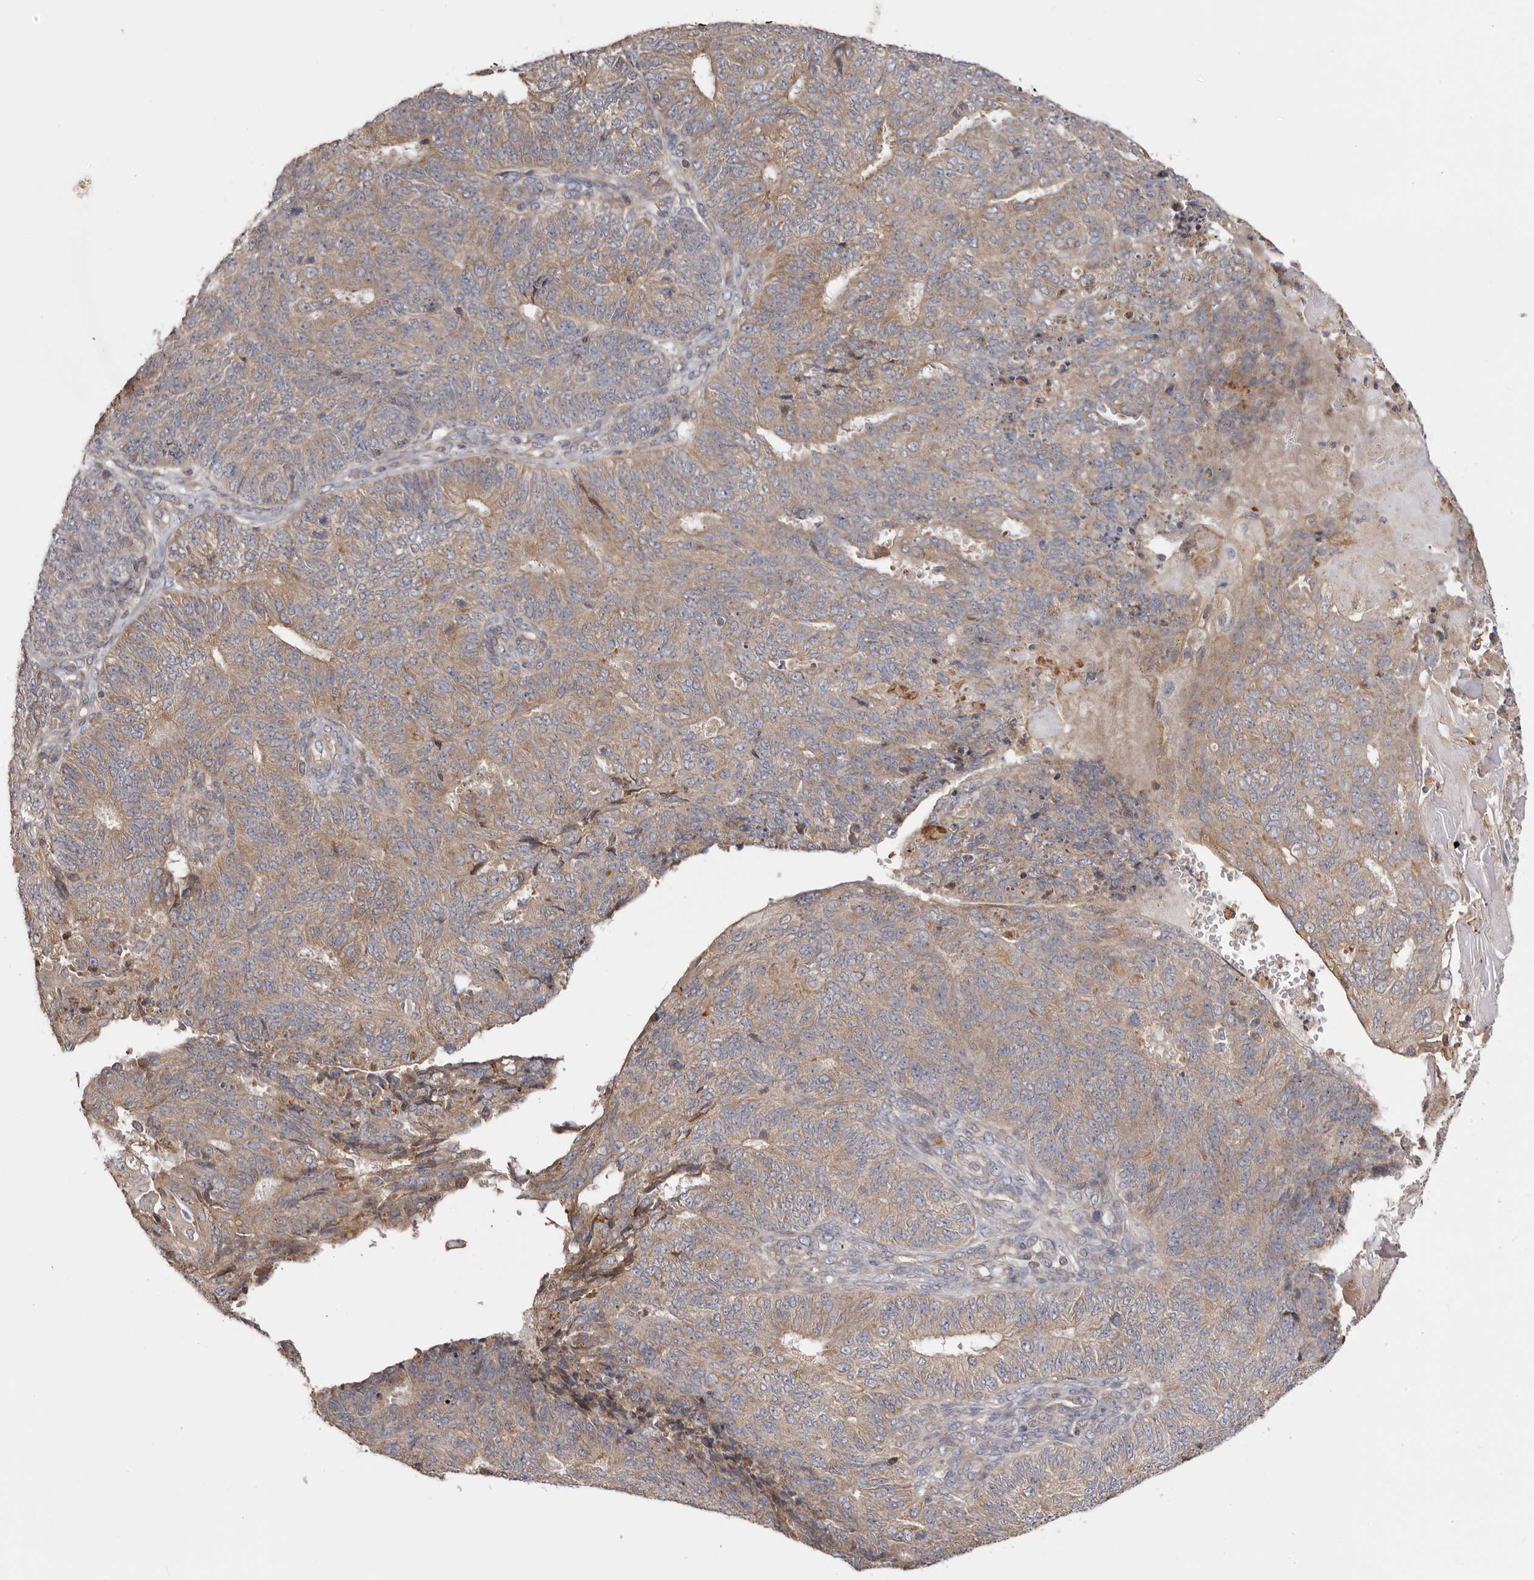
{"staining": {"intensity": "weak", "quantity": ">75%", "location": "cytoplasmic/membranous"}, "tissue": "endometrial cancer", "cell_type": "Tumor cells", "image_type": "cancer", "snomed": [{"axis": "morphology", "description": "Adenocarcinoma, NOS"}, {"axis": "topography", "description": "Endometrium"}], "caption": "A high-resolution image shows immunohistochemistry staining of adenocarcinoma (endometrial), which exhibits weak cytoplasmic/membranous positivity in about >75% of tumor cells.", "gene": "TMUB1", "patient": {"sex": "female", "age": 32}}